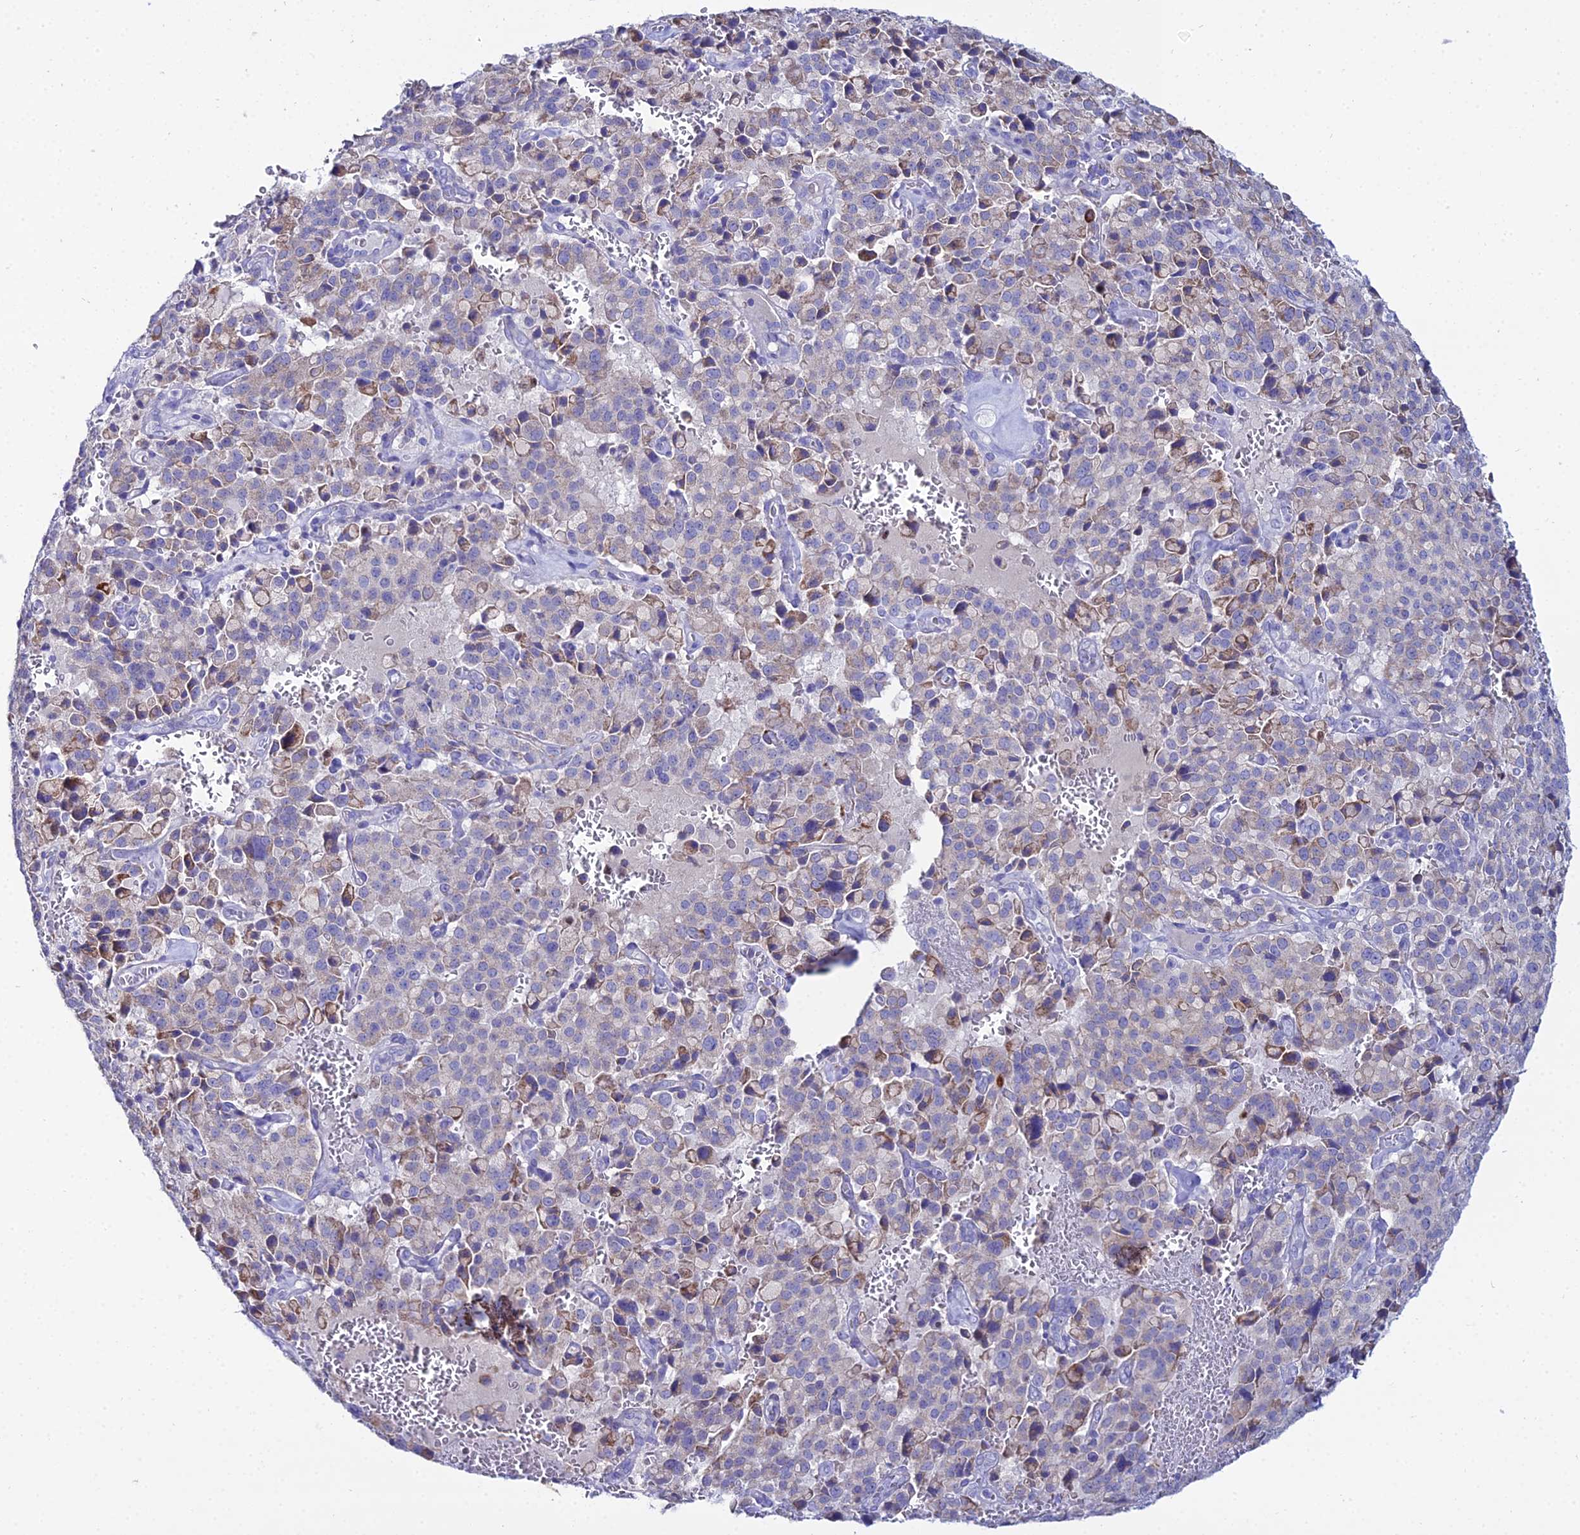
{"staining": {"intensity": "negative", "quantity": "none", "location": "none"}, "tissue": "pancreatic cancer", "cell_type": "Tumor cells", "image_type": "cancer", "snomed": [{"axis": "morphology", "description": "Adenocarcinoma, NOS"}, {"axis": "topography", "description": "Pancreas"}], "caption": "An IHC photomicrograph of pancreatic adenocarcinoma is shown. There is no staining in tumor cells of pancreatic adenocarcinoma.", "gene": "DHX34", "patient": {"sex": "male", "age": 65}}